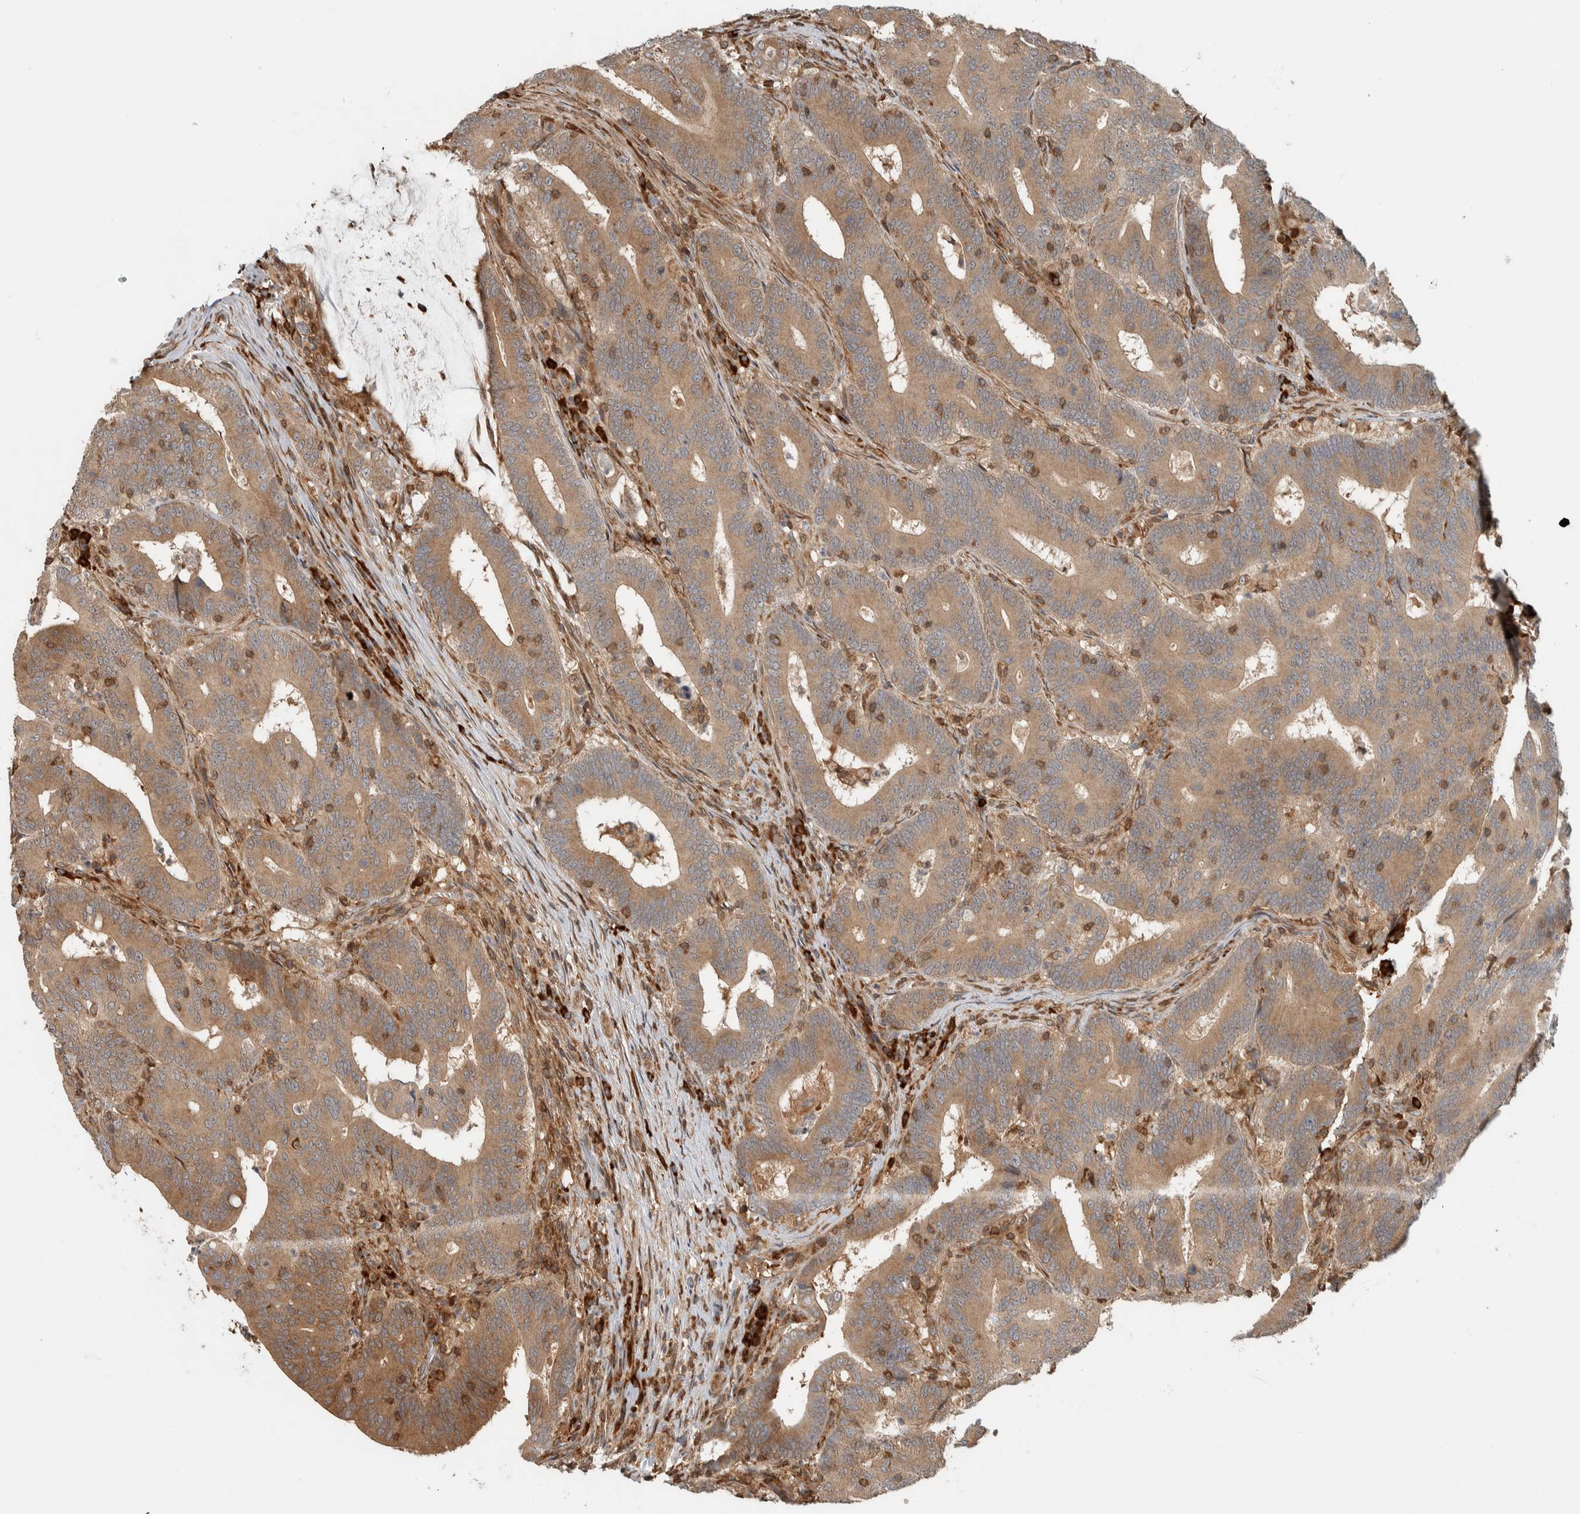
{"staining": {"intensity": "moderate", "quantity": ">75%", "location": "cytoplasmic/membranous"}, "tissue": "colorectal cancer", "cell_type": "Tumor cells", "image_type": "cancer", "snomed": [{"axis": "morphology", "description": "Adenocarcinoma, NOS"}, {"axis": "topography", "description": "Colon"}], "caption": "Immunohistochemistry (IHC) image of neoplastic tissue: adenocarcinoma (colorectal) stained using immunohistochemistry demonstrates medium levels of moderate protein expression localized specifically in the cytoplasmic/membranous of tumor cells, appearing as a cytoplasmic/membranous brown color.", "gene": "CNTROB", "patient": {"sex": "female", "age": 66}}